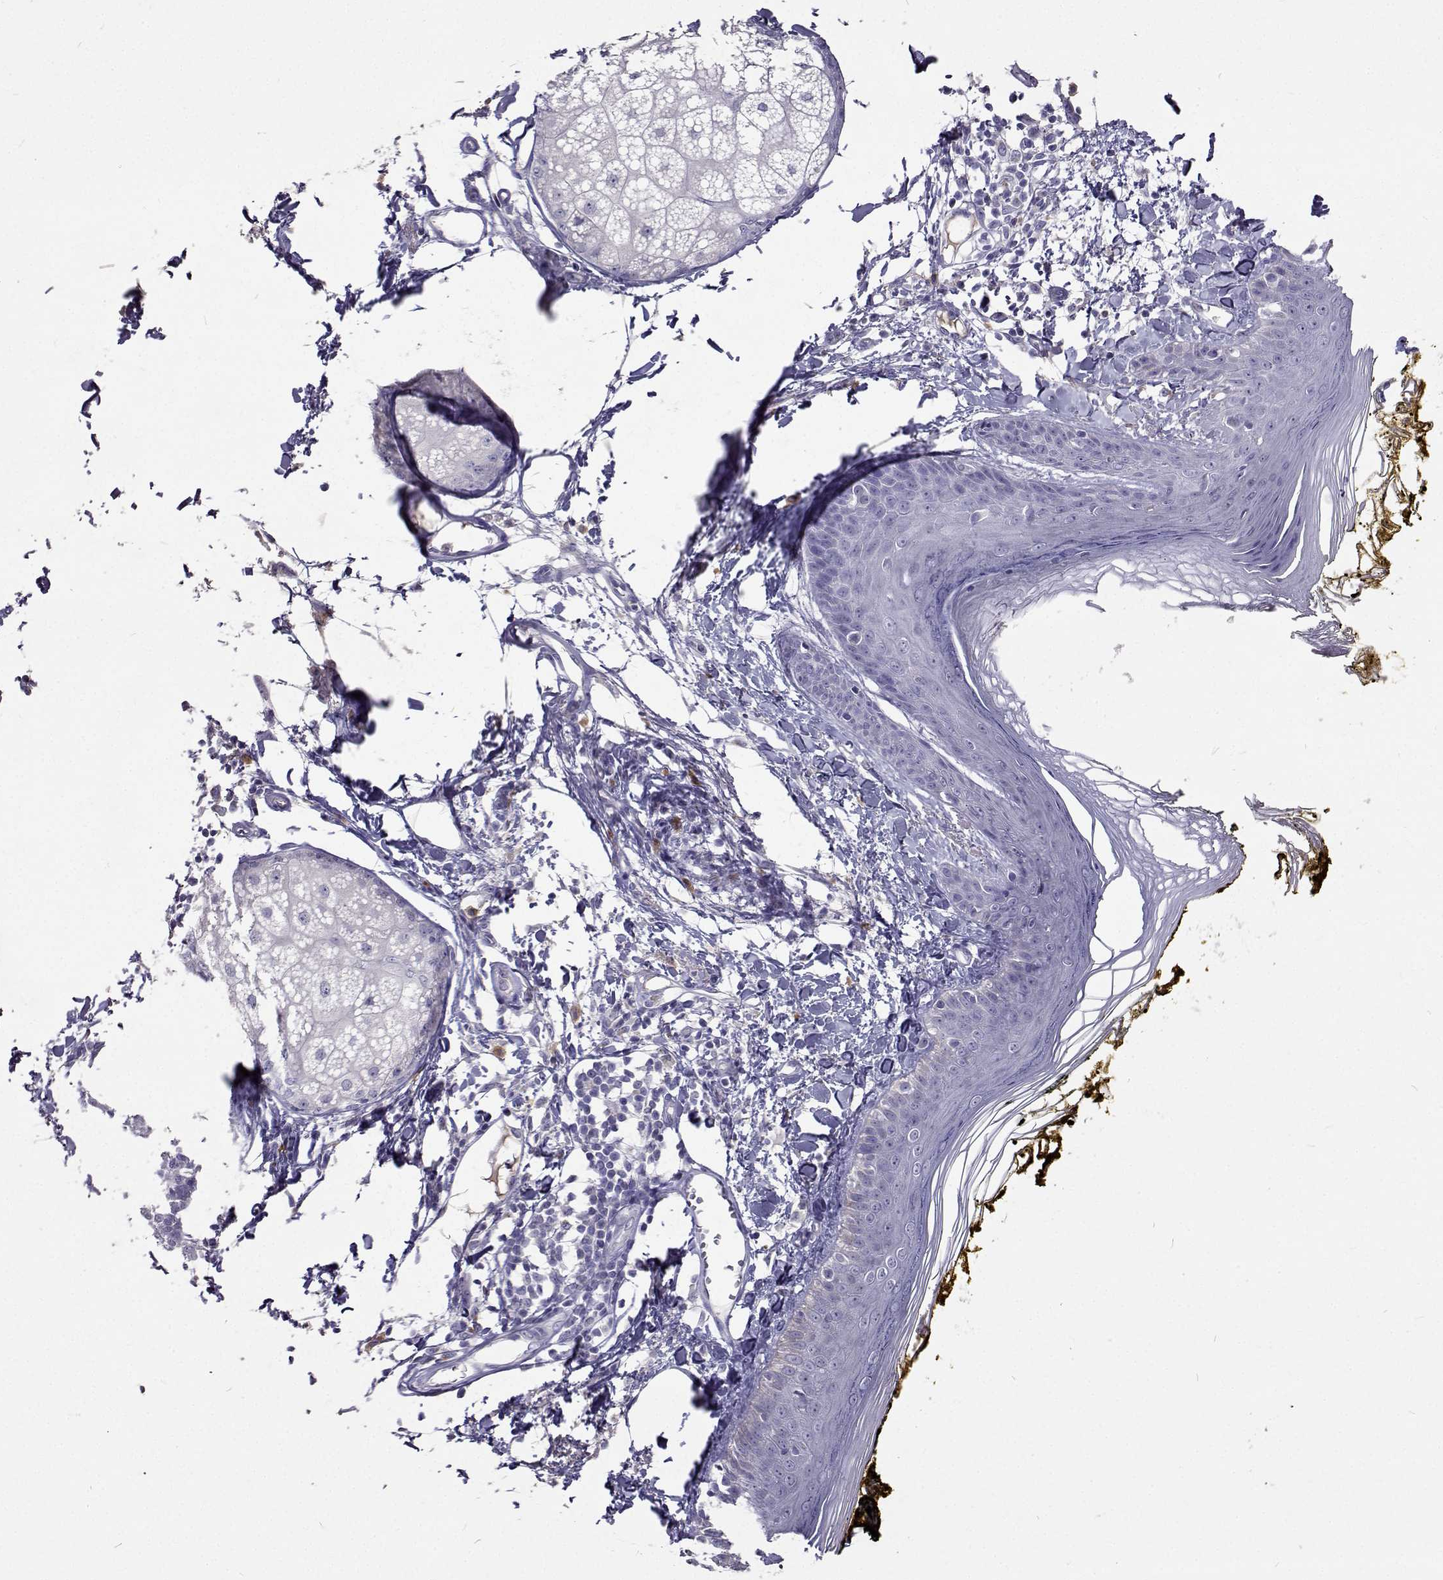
{"staining": {"intensity": "negative", "quantity": "none", "location": "none"}, "tissue": "skin", "cell_type": "Fibroblasts", "image_type": "normal", "snomed": [{"axis": "morphology", "description": "Normal tissue, NOS"}, {"axis": "topography", "description": "Skin"}], "caption": "Immunohistochemistry (IHC) image of normal skin: human skin stained with DAB (3,3'-diaminobenzidine) displays no significant protein positivity in fibroblasts.", "gene": "CFAP44", "patient": {"sex": "male", "age": 76}}